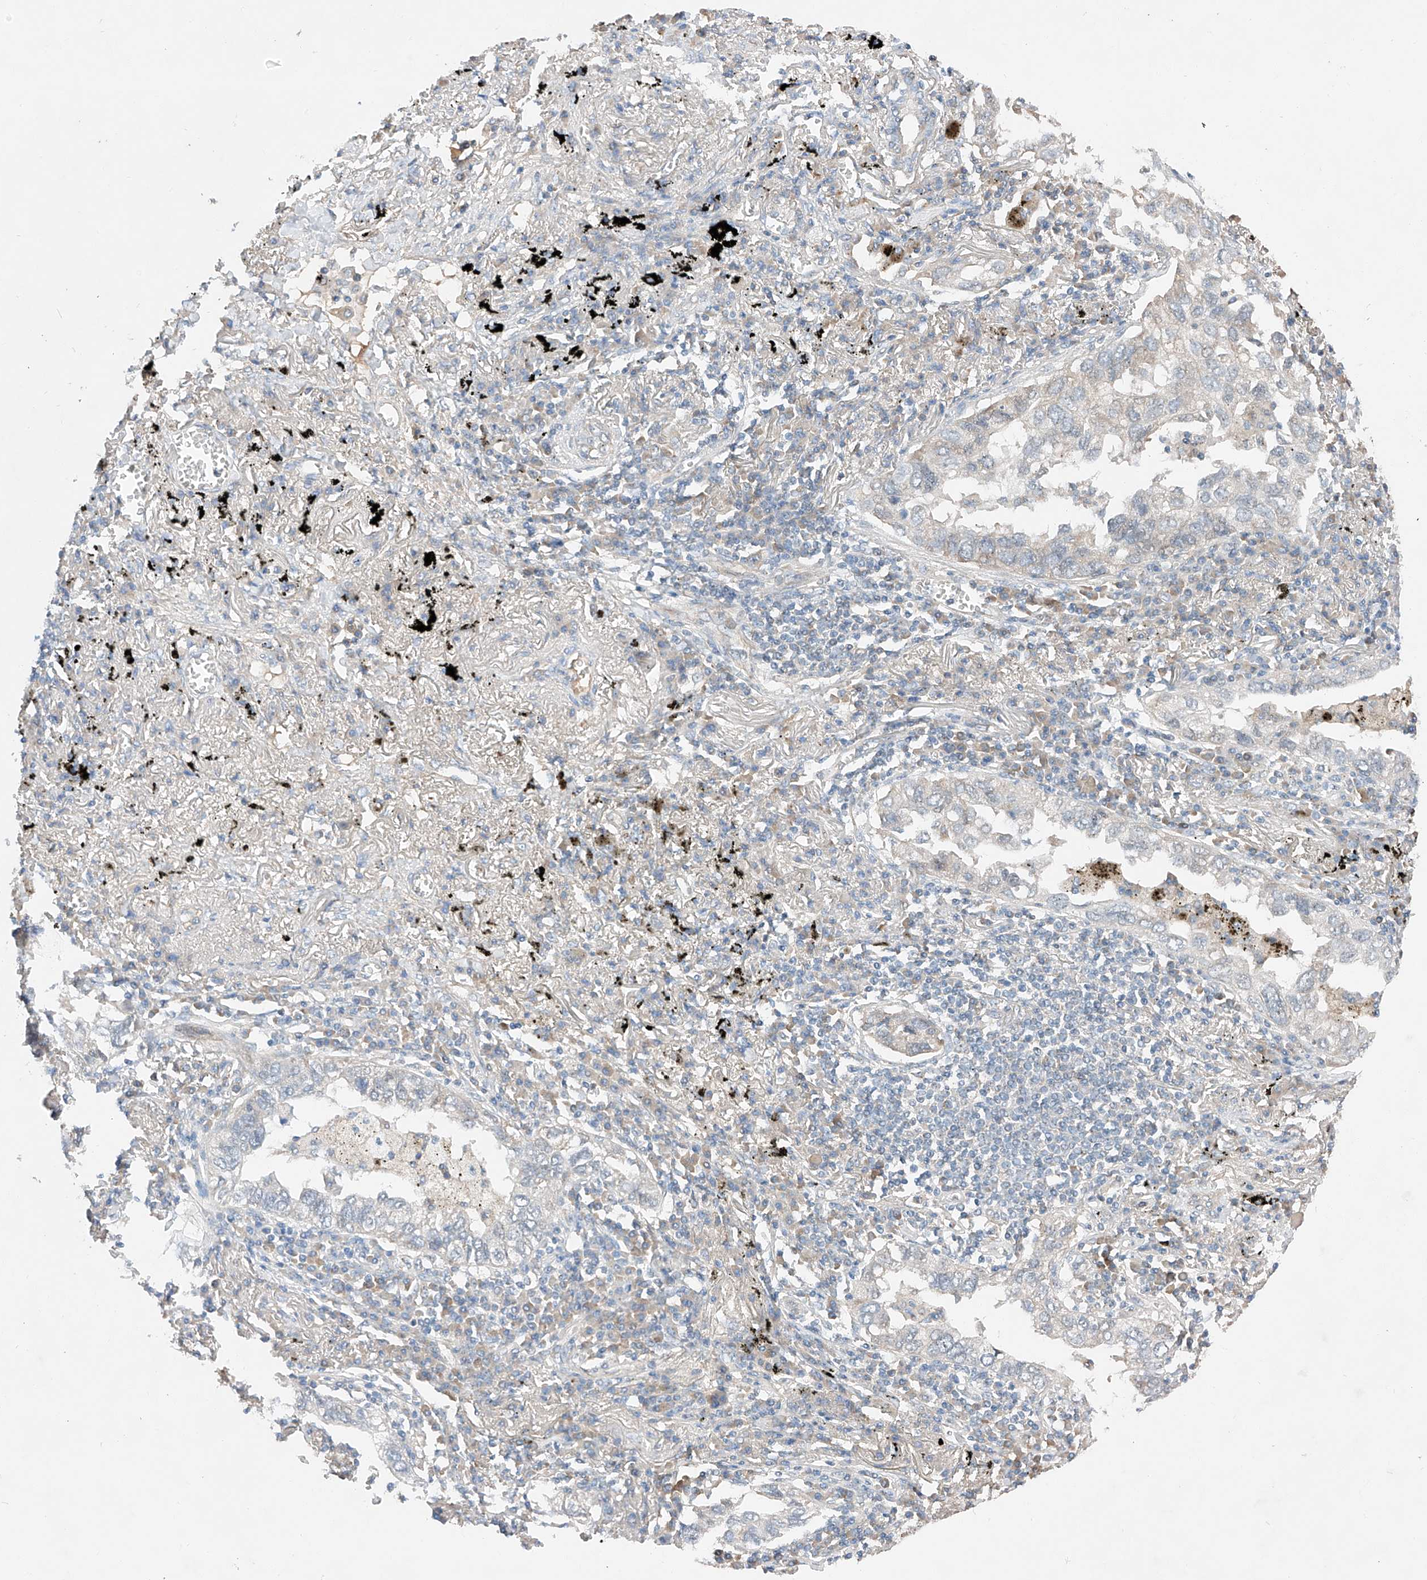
{"staining": {"intensity": "negative", "quantity": "none", "location": "none"}, "tissue": "lung cancer", "cell_type": "Tumor cells", "image_type": "cancer", "snomed": [{"axis": "morphology", "description": "Adenocarcinoma, NOS"}, {"axis": "topography", "description": "Lung"}], "caption": "This is an immunohistochemistry (IHC) photomicrograph of human adenocarcinoma (lung). There is no expression in tumor cells.", "gene": "RUSC1", "patient": {"sex": "male", "age": 65}}